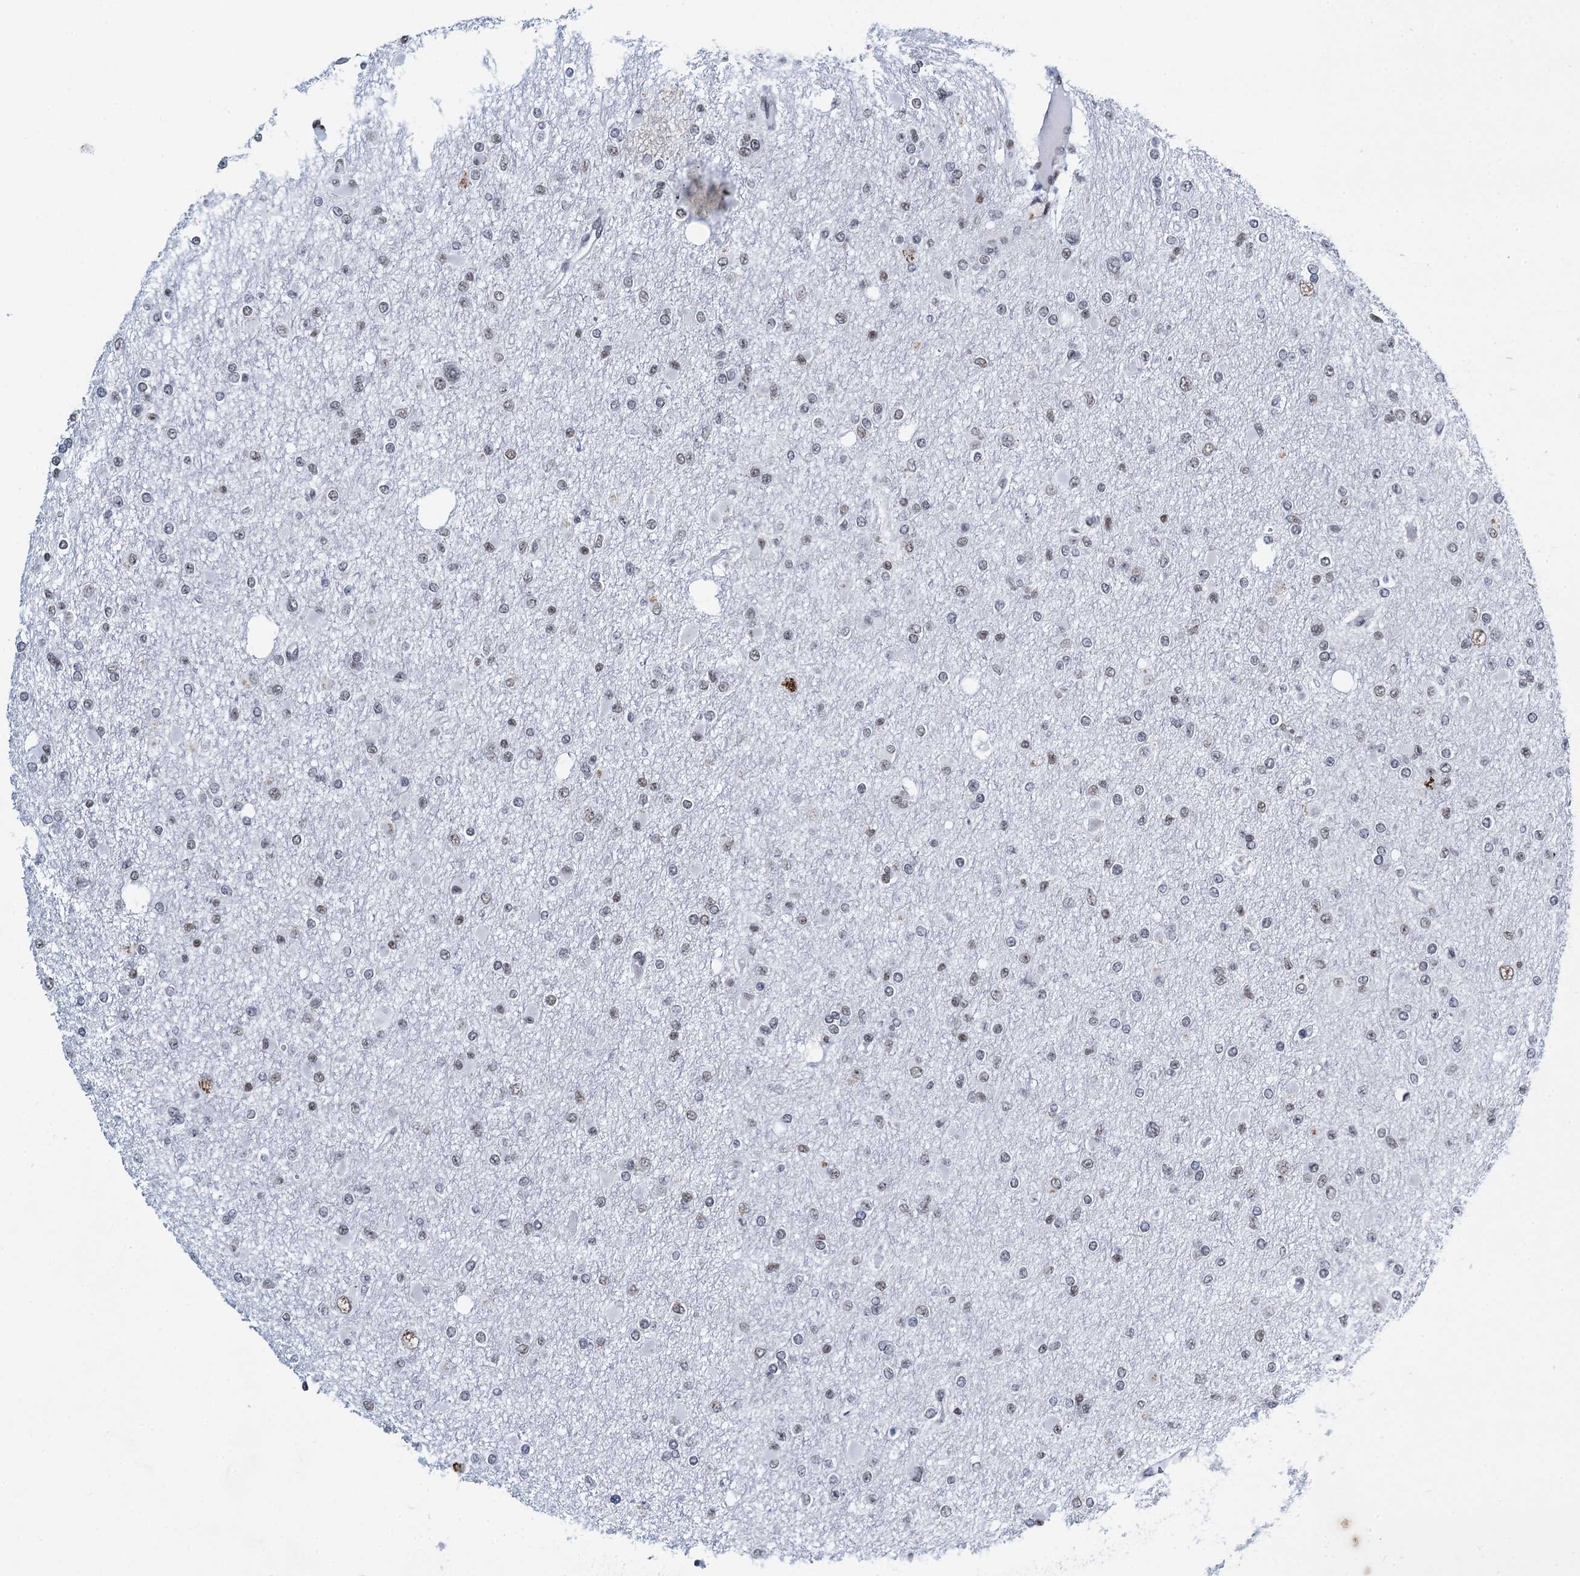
{"staining": {"intensity": "weak", "quantity": "<25%", "location": "nuclear"}, "tissue": "glioma", "cell_type": "Tumor cells", "image_type": "cancer", "snomed": [{"axis": "morphology", "description": "Glioma, malignant, Low grade"}, {"axis": "topography", "description": "Brain"}], "caption": "IHC image of neoplastic tissue: human glioma stained with DAB shows no significant protein positivity in tumor cells. Nuclei are stained in blue.", "gene": "HNRNPUL2", "patient": {"sex": "female", "age": 22}}